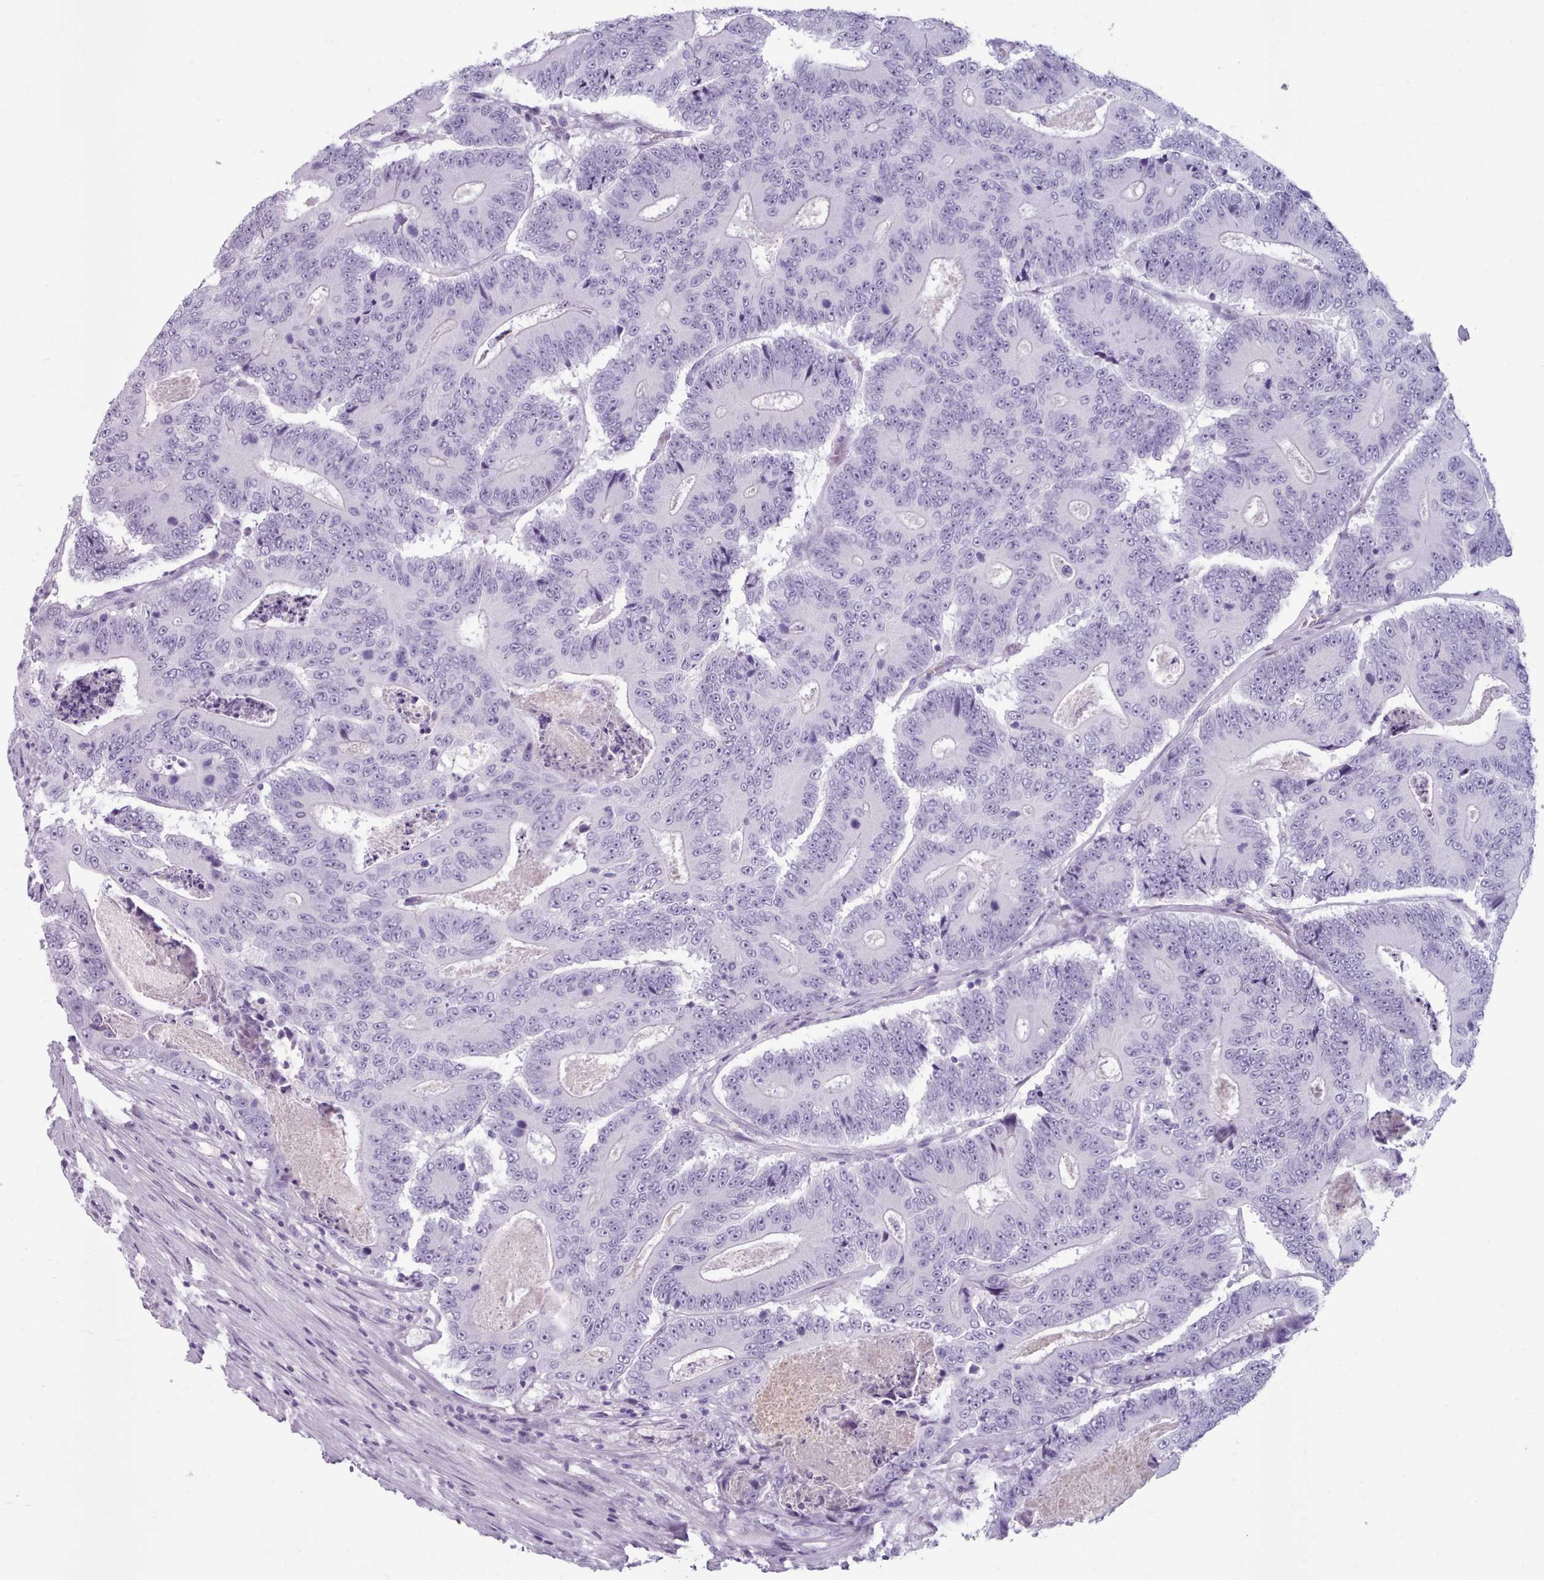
{"staining": {"intensity": "negative", "quantity": "none", "location": "none"}, "tissue": "colorectal cancer", "cell_type": "Tumor cells", "image_type": "cancer", "snomed": [{"axis": "morphology", "description": "Adenocarcinoma, NOS"}, {"axis": "topography", "description": "Colon"}], "caption": "Immunohistochemical staining of colorectal cancer (adenocarcinoma) exhibits no significant positivity in tumor cells.", "gene": "ZNF43", "patient": {"sex": "male", "age": 83}}